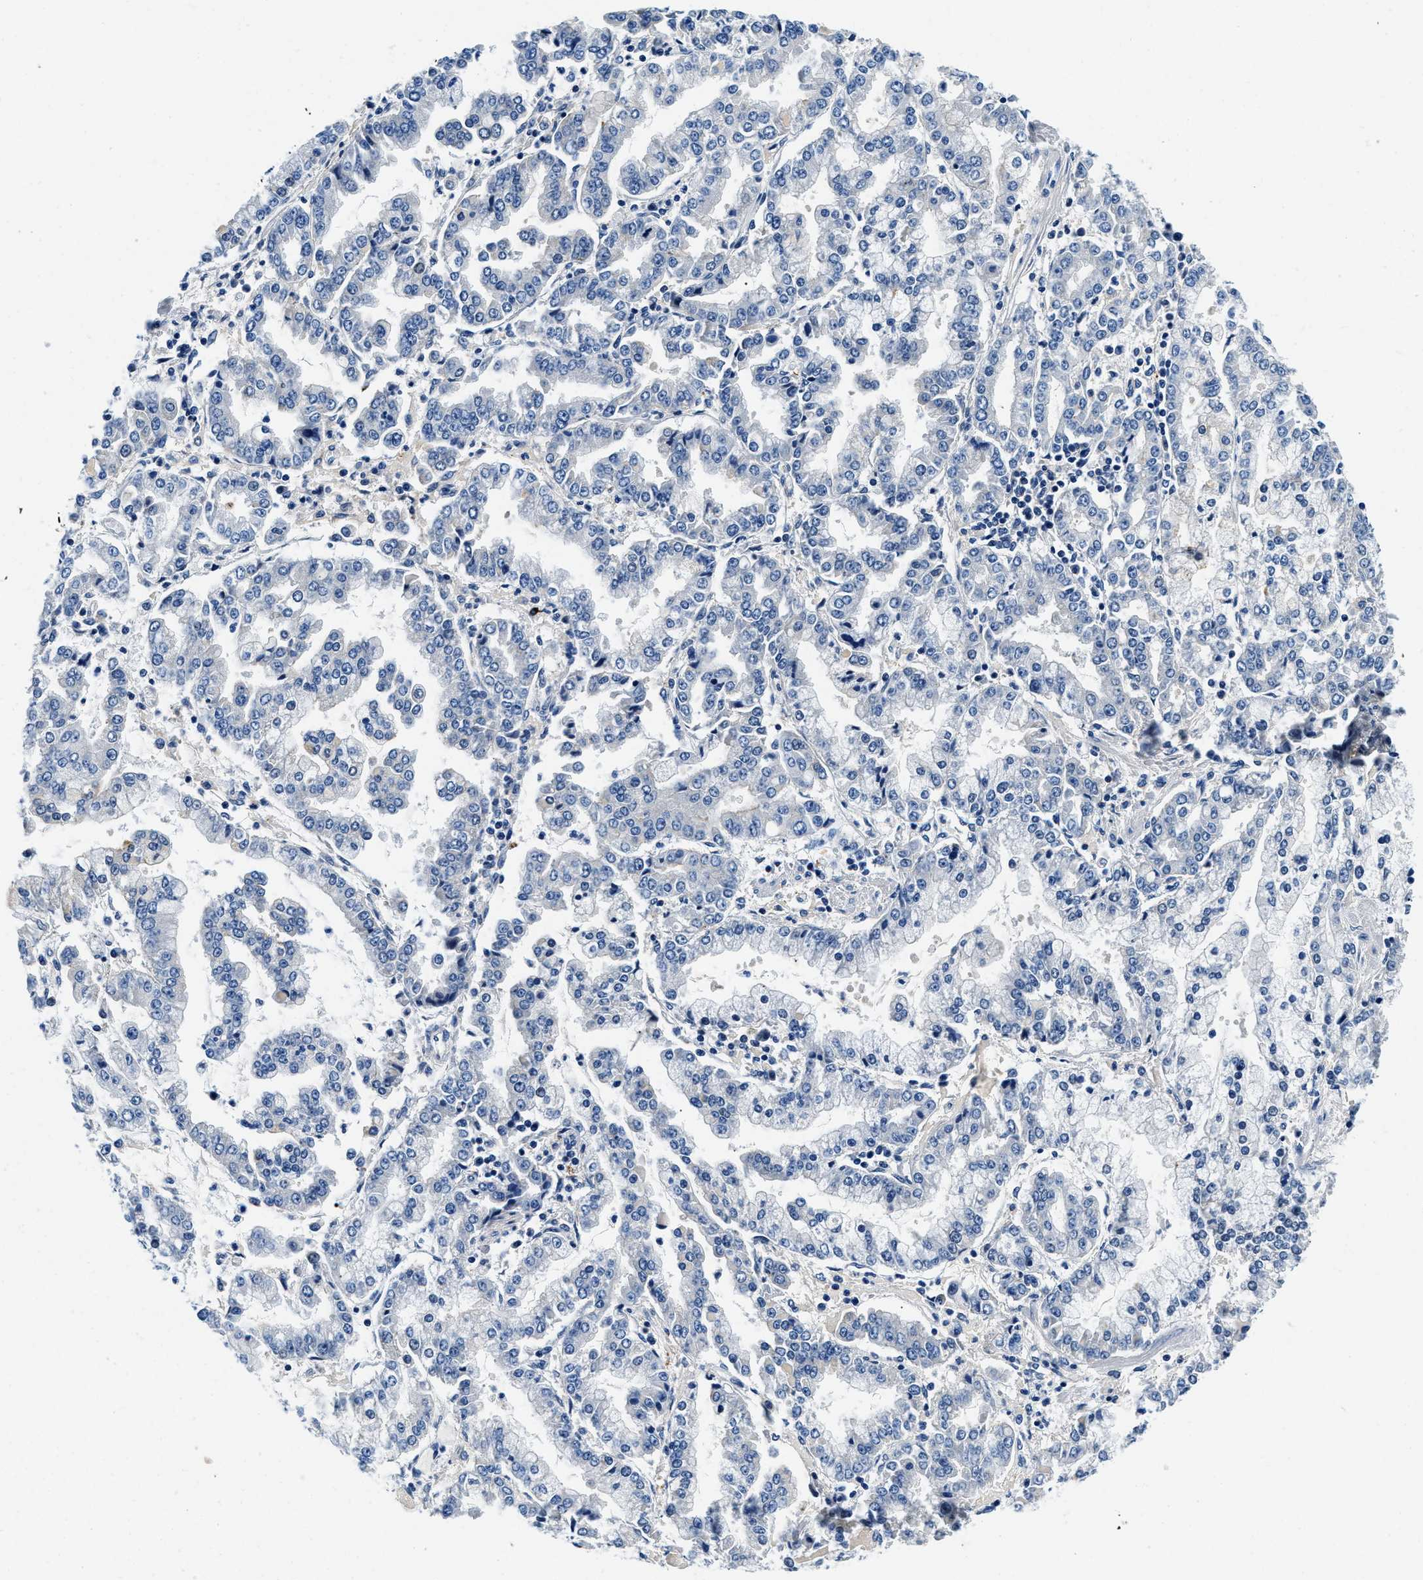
{"staining": {"intensity": "negative", "quantity": "none", "location": "none"}, "tissue": "stomach cancer", "cell_type": "Tumor cells", "image_type": "cancer", "snomed": [{"axis": "morphology", "description": "Adenocarcinoma, NOS"}, {"axis": "topography", "description": "Stomach"}], "caption": "This is a image of immunohistochemistry (IHC) staining of adenocarcinoma (stomach), which shows no expression in tumor cells.", "gene": "ZFAND3", "patient": {"sex": "male", "age": 76}}